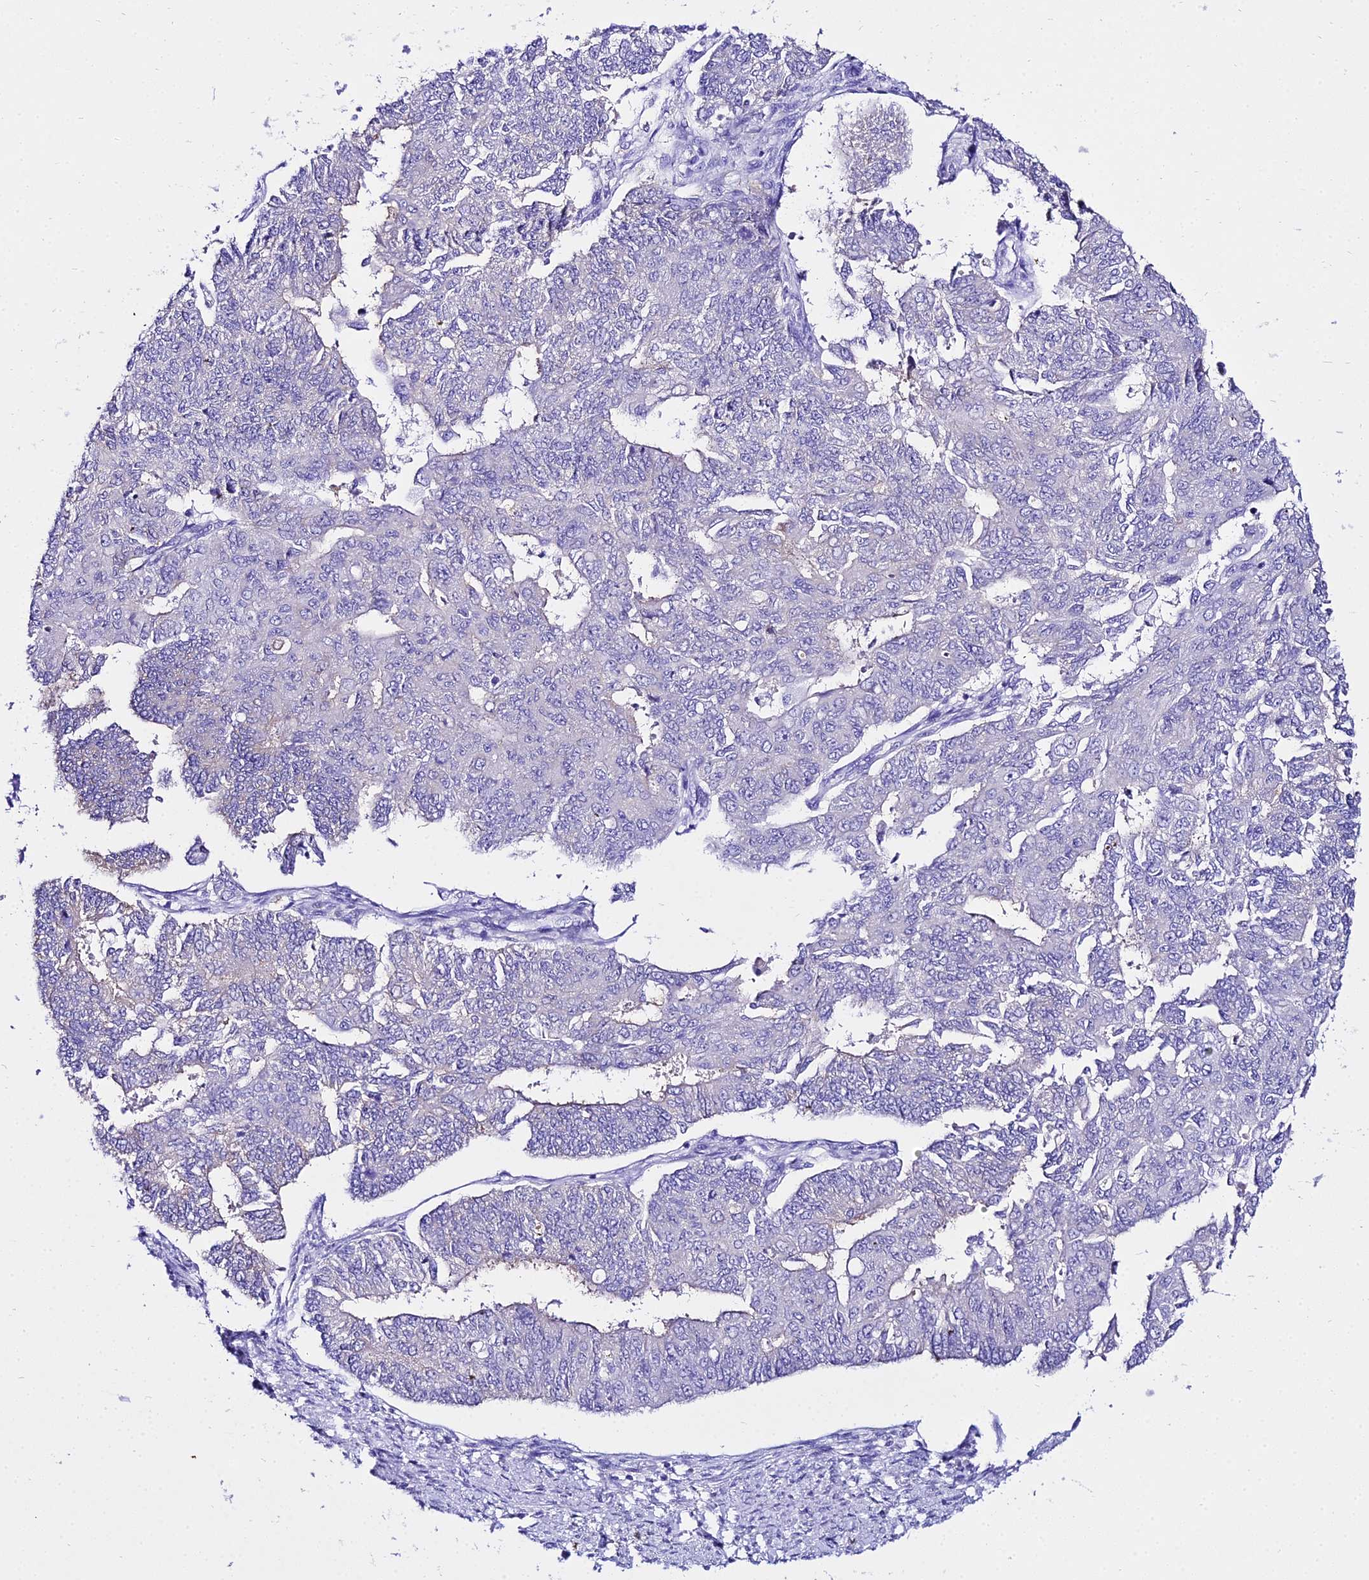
{"staining": {"intensity": "negative", "quantity": "none", "location": "none"}, "tissue": "endometrial cancer", "cell_type": "Tumor cells", "image_type": "cancer", "snomed": [{"axis": "morphology", "description": "Adenocarcinoma, NOS"}, {"axis": "topography", "description": "Endometrium"}], "caption": "High power microscopy histopathology image of an immunohistochemistry (IHC) micrograph of adenocarcinoma (endometrial), revealing no significant positivity in tumor cells.", "gene": "TUBA3D", "patient": {"sex": "female", "age": 32}}